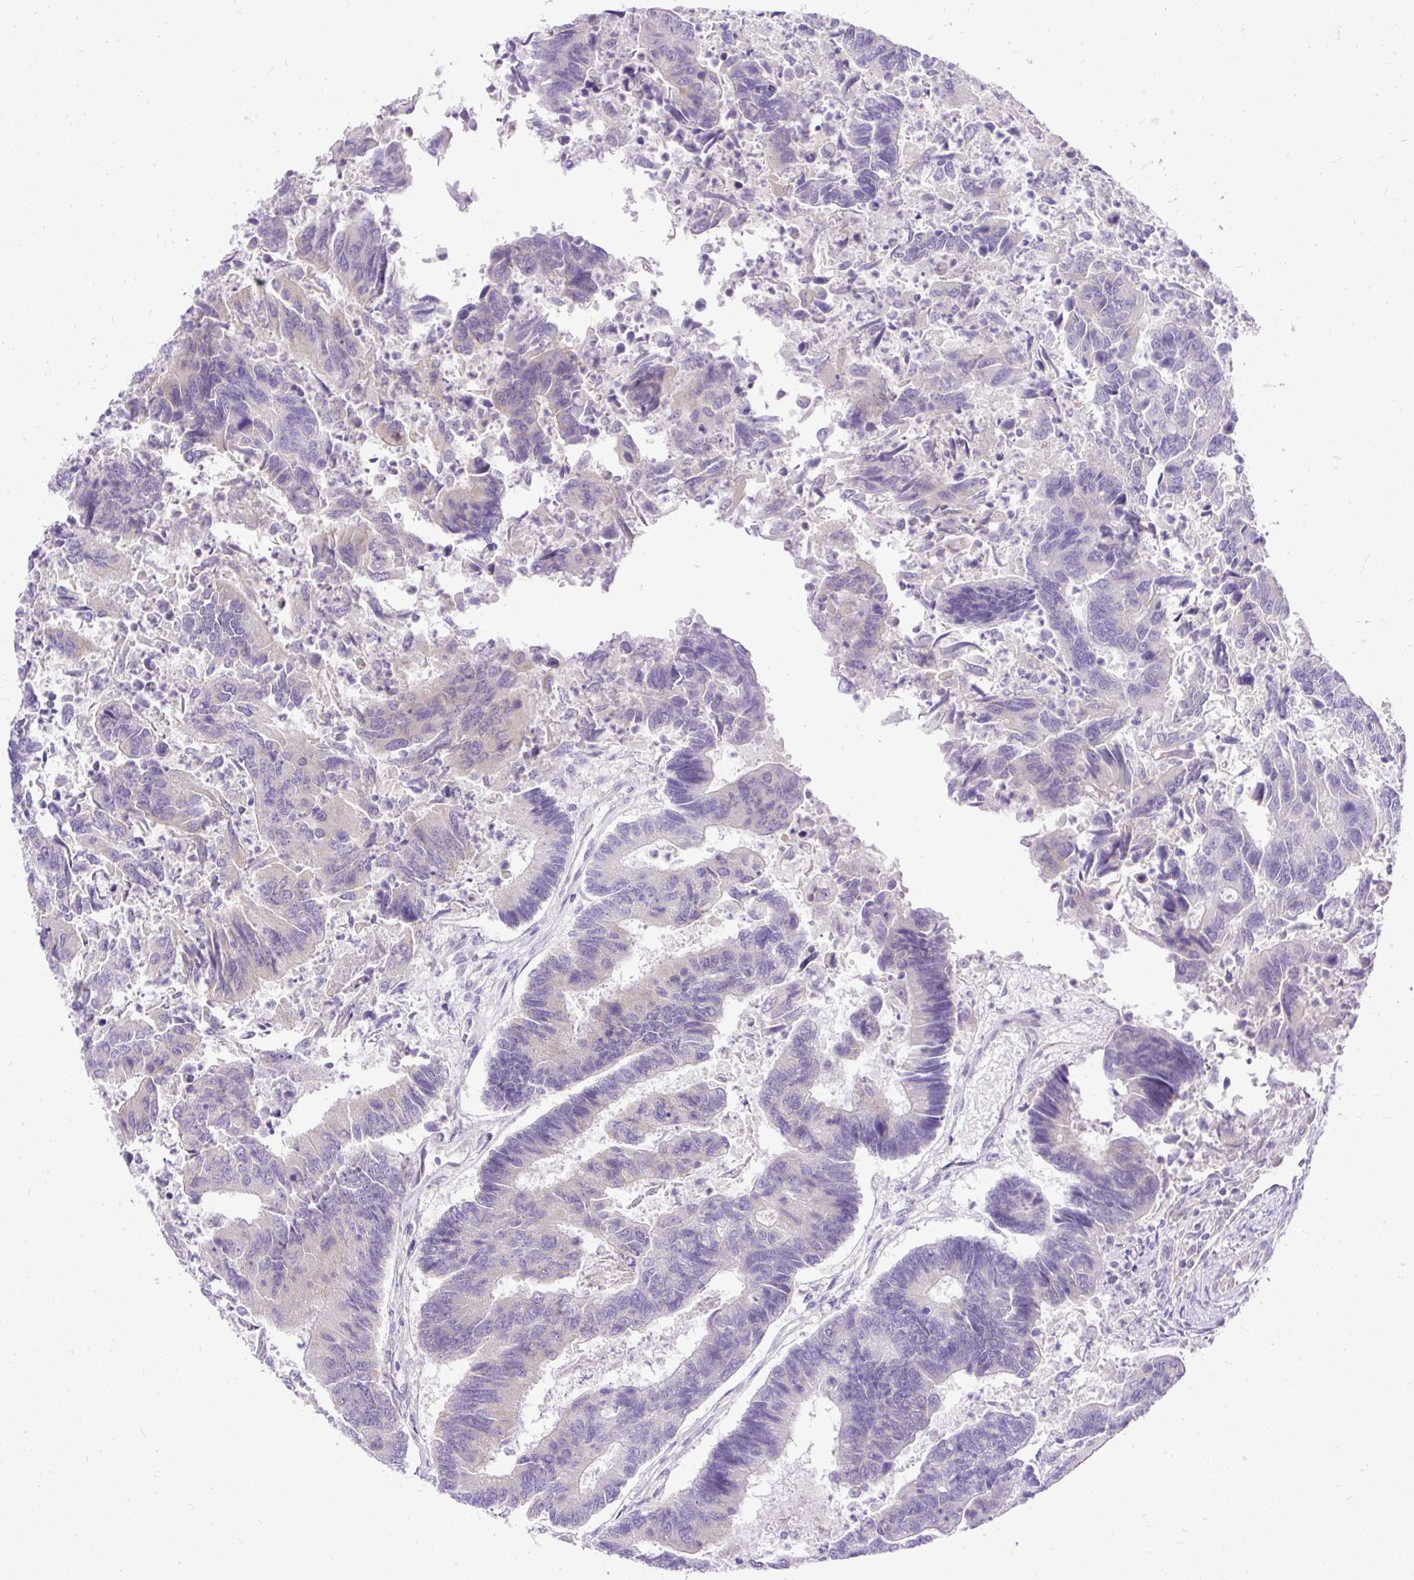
{"staining": {"intensity": "weak", "quantity": "<25%", "location": "cytoplasmic/membranous"}, "tissue": "colorectal cancer", "cell_type": "Tumor cells", "image_type": "cancer", "snomed": [{"axis": "morphology", "description": "Adenocarcinoma, NOS"}, {"axis": "topography", "description": "Colon"}], "caption": "Photomicrograph shows no significant protein staining in tumor cells of colorectal adenocarcinoma.", "gene": "AMFR", "patient": {"sex": "female", "age": 67}}